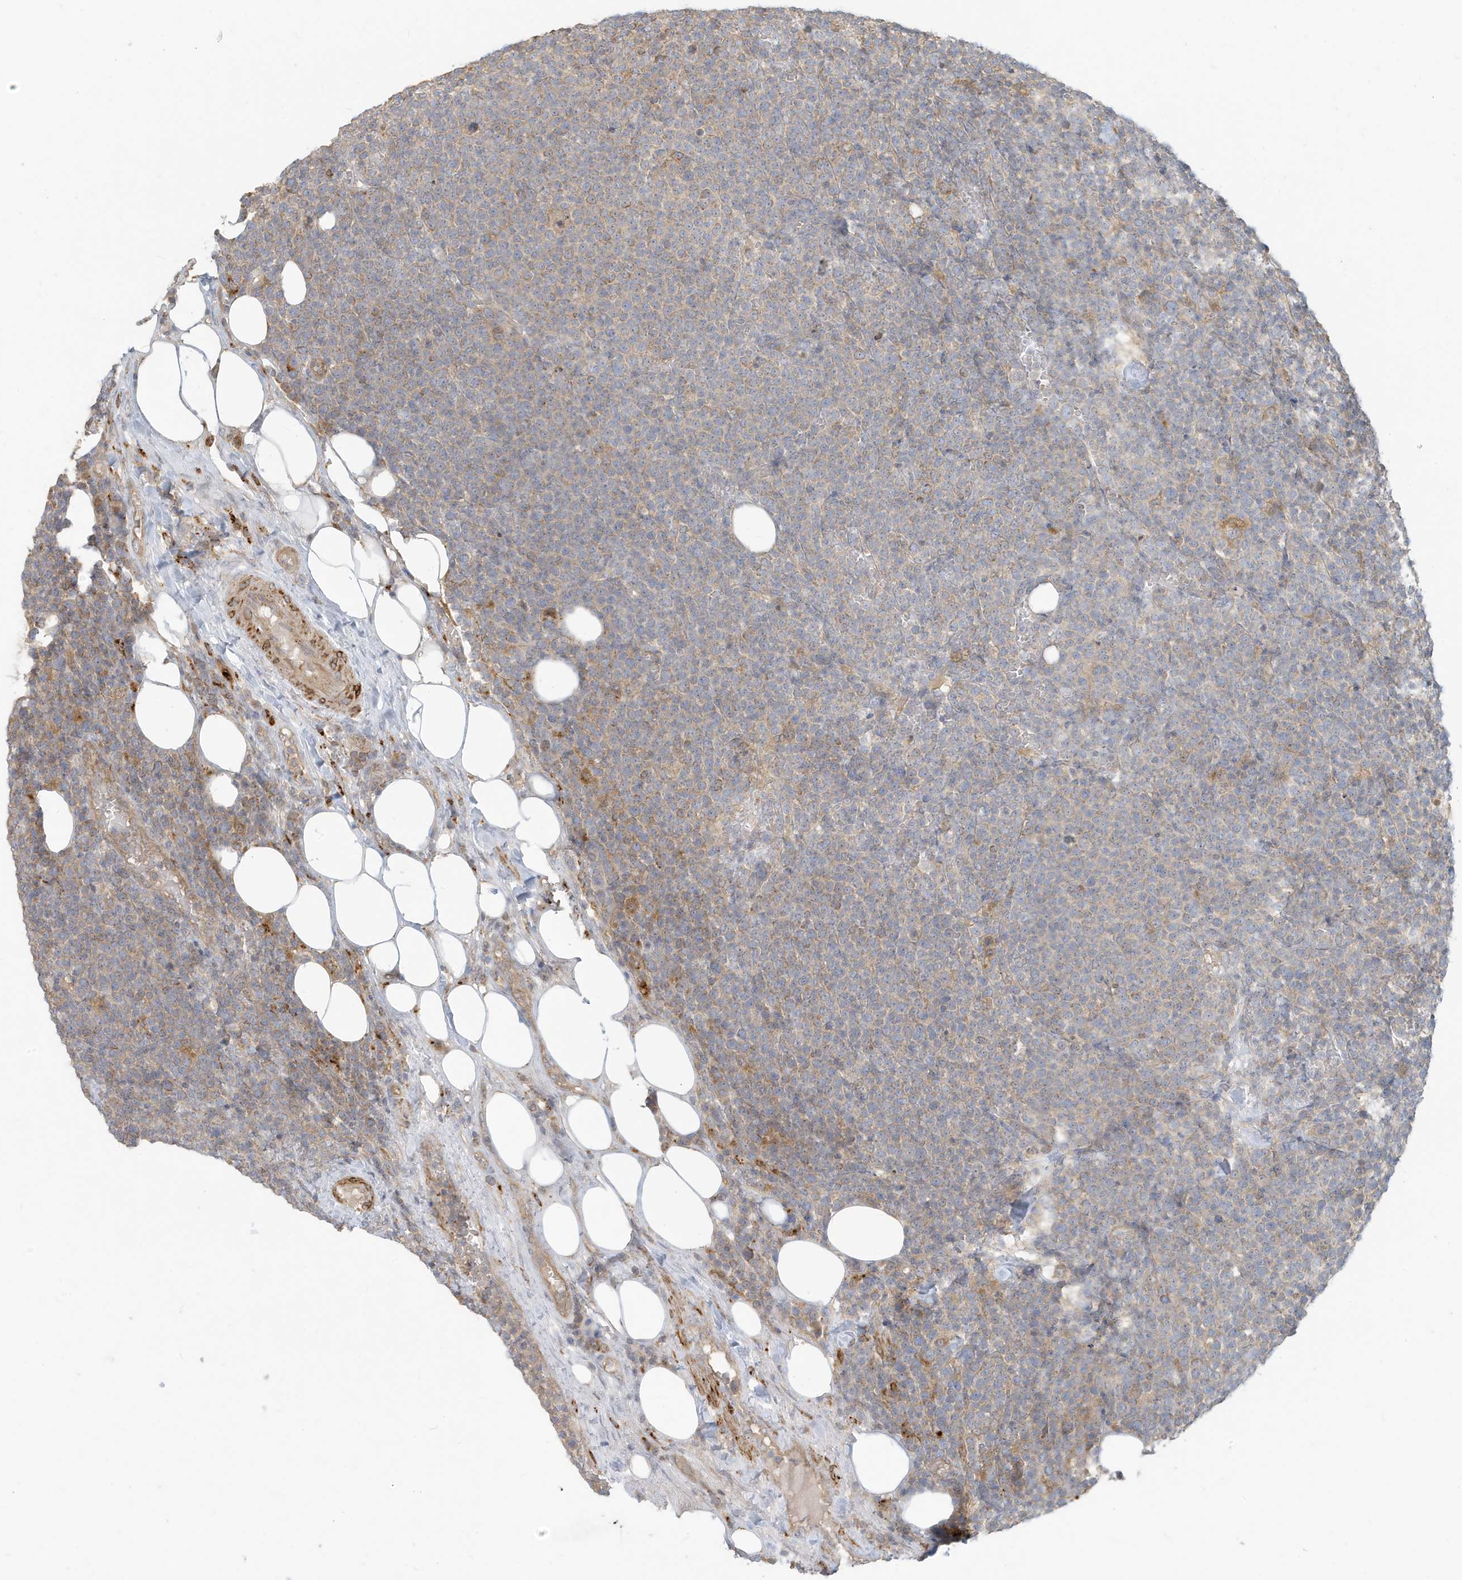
{"staining": {"intensity": "negative", "quantity": "none", "location": "none"}, "tissue": "lymphoma", "cell_type": "Tumor cells", "image_type": "cancer", "snomed": [{"axis": "morphology", "description": "Malignant lymphoma, non-Hodgkin's type, High grade"}, {"axis": "topography", "description": "Lymph node"}], "caption": "DAB immunohistochemical staining of human high-grade malignant lymphoma, non-Hodgkin's type reveals no significant positivity in tumor cells.", "gene": "MCOLN1", "patient": {"sex": "male", "age": 61}}